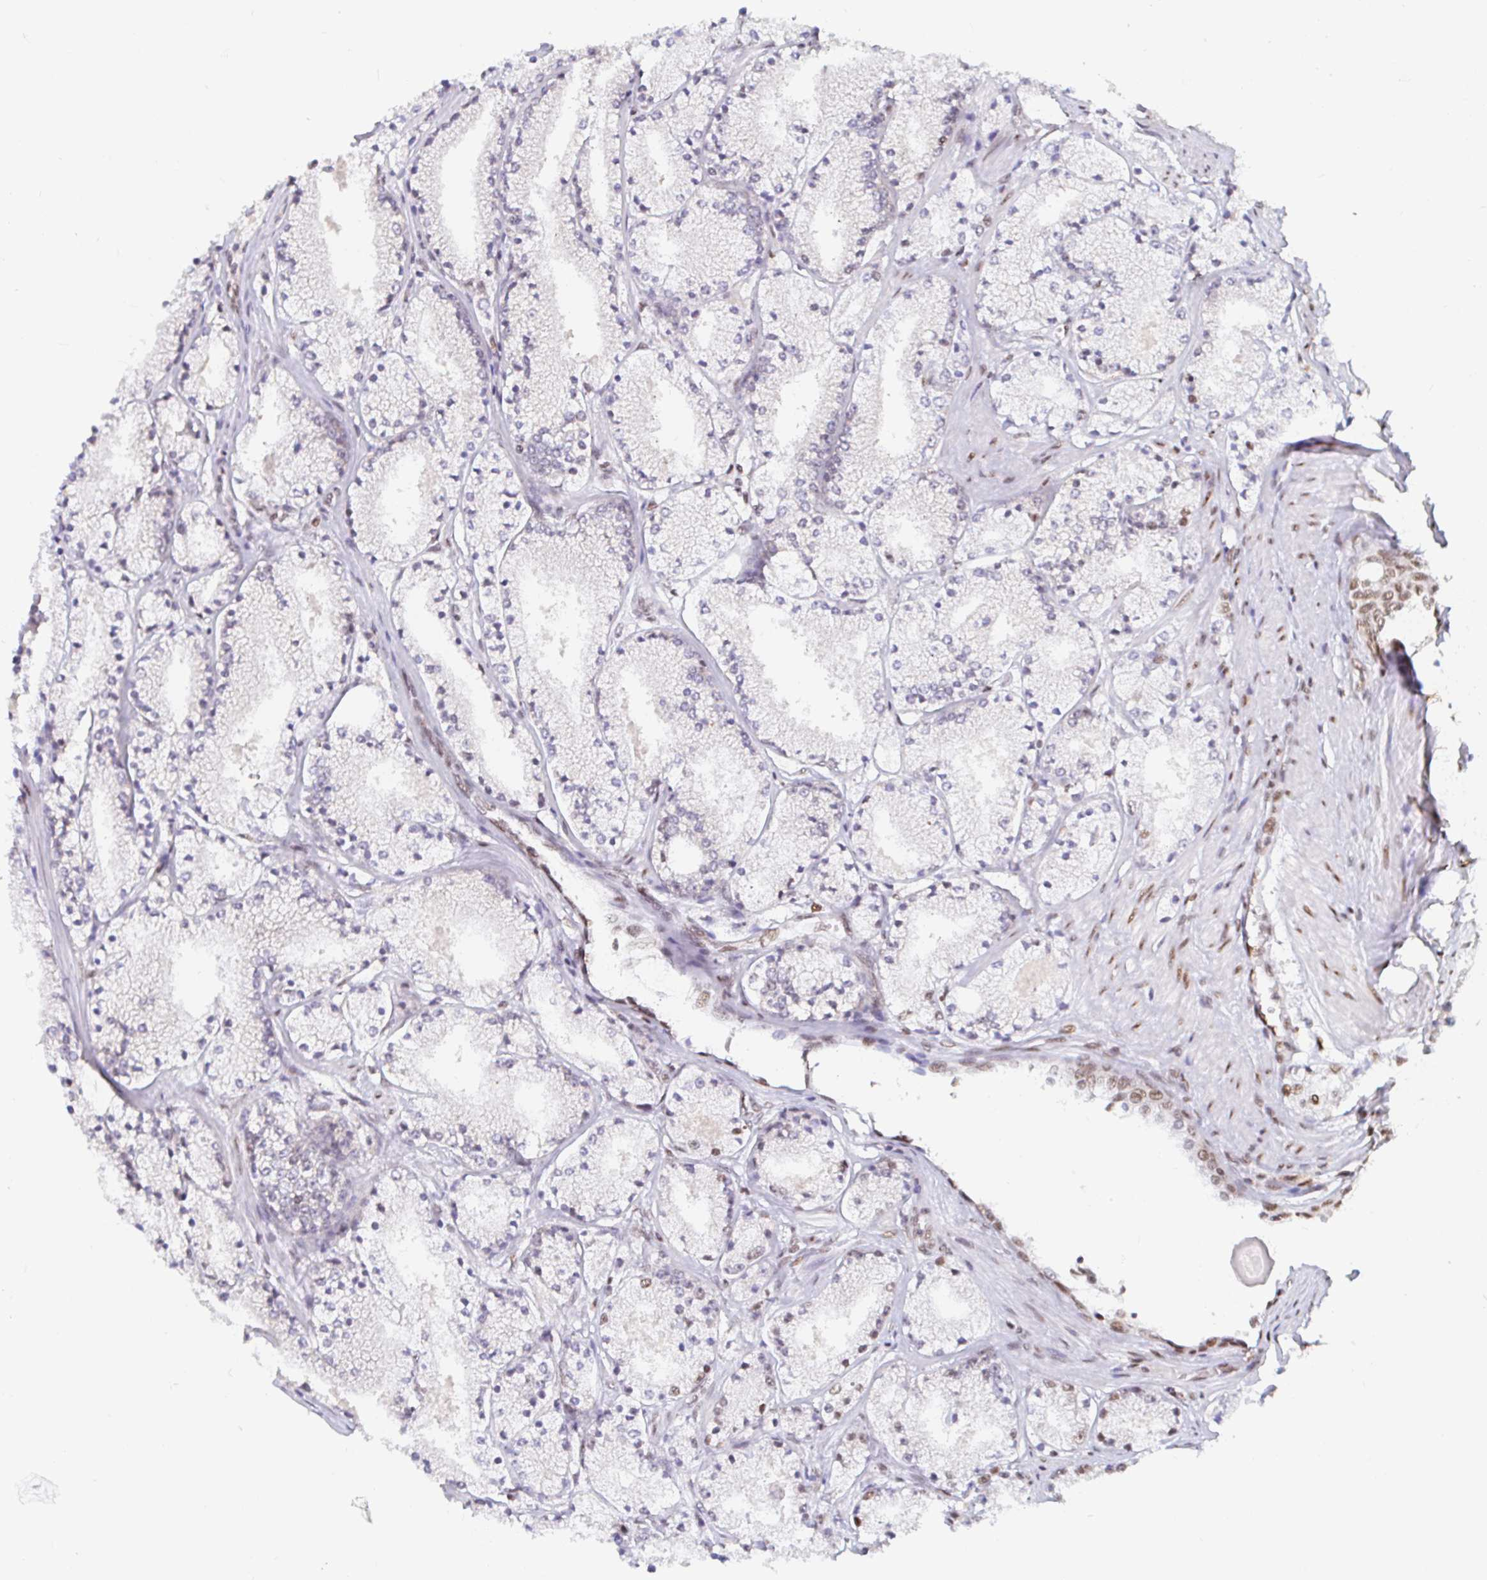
{"staining": {"intensity": "weak", "quantity": "<25%", "location": "nuclear"}, "tissue": "prostate cancer", "cell_type": "Tumor cells", "image_type": "cancer", "snomed": [{"axis": "morphology", "description": "Adenocarcinoma, High grade"}, {"axis": "topography", "description": "Prostate"}], "caption": "A high-resolution image shows IHC staining of prostate cancer, which reveals no significant staining in tumor cells.", "gene": "RBMX", "patient": {"sex": "male", "age": 63}}